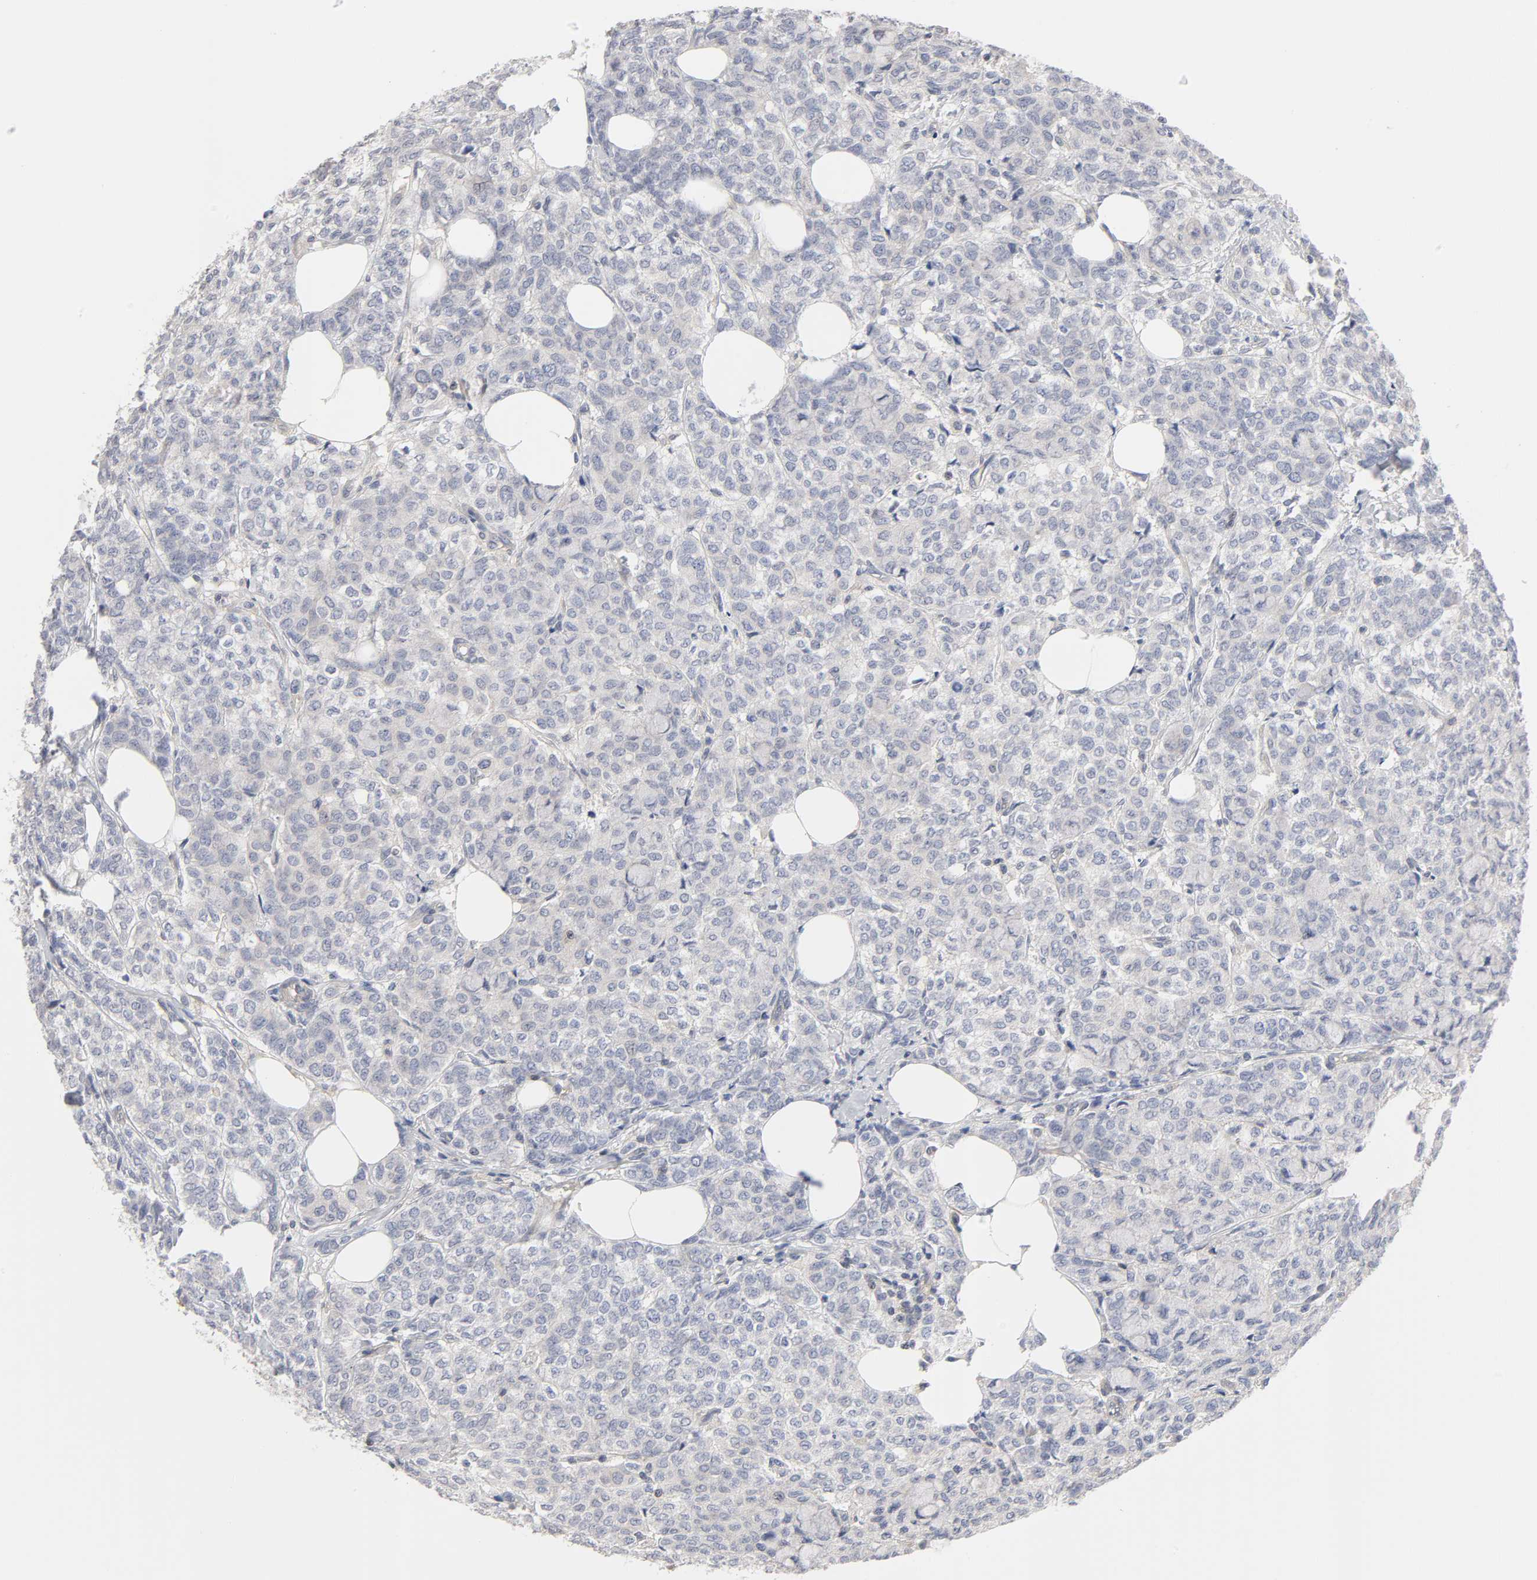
{"staining": {"intensity": "negative", "quantity": "none", "location": "none"}, "tissue": "breast cancer", "cell_type": "Tumor cells", "image_type": "cancer", "snomed": [{"axis": "morphology", "description": "Lobular carcinoma"}, {"axis": "topography", "description": "Breast"}], "caption": "Immunohistochemistry (IHC) photomicrograph of neoplastic tissue: lobular carcinoma (breast) stained with DAB shows no significant protein positivity in tumor cells. (DAB (3,3'-diaminobenzidine) IHC visualized using brightfield microscopy, high magnification).", "gene": "IL4R", "patient": {"sex": "female", "age": 60}}